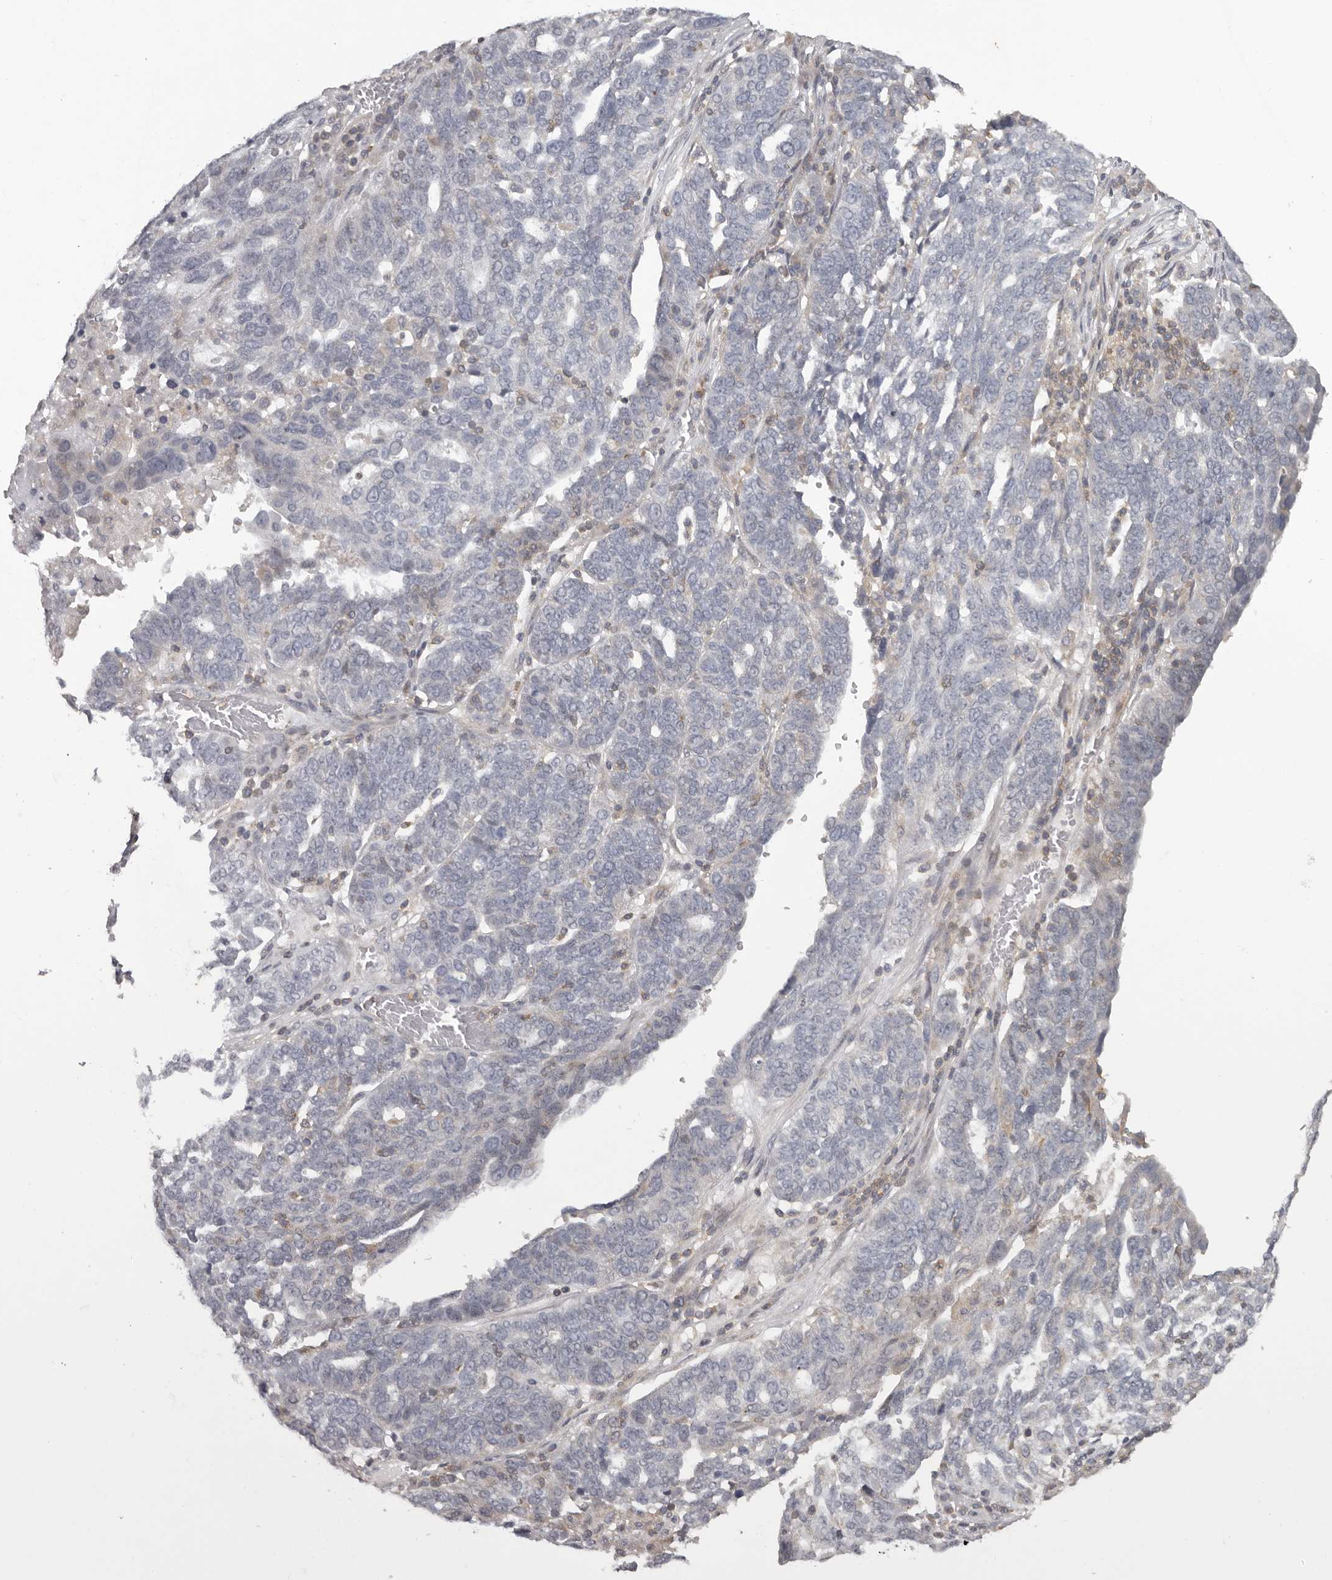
{"staining": {"intensity": "negative", "quantity": "none", "location": "none"}, "tissue": "ovarian cancer", "cell_type": "Tumor cells", "image_type": "cancer", "snomed": [{"axis": "morphology", "description": "Cystadenocarcinoma, serous, NOS"}, {"axis": "topography", "description": "Ovary"}], "caption": "Immunohistochemistry histopathology image of neoplastic tissue: ovarian cancer stained with DAB (3,3'-diaminobenzidine) demonstrates no significant protein positivity in tumor cells.", "gene": "ANKRD44", "patient": {"sex": "female", "age": 59}}